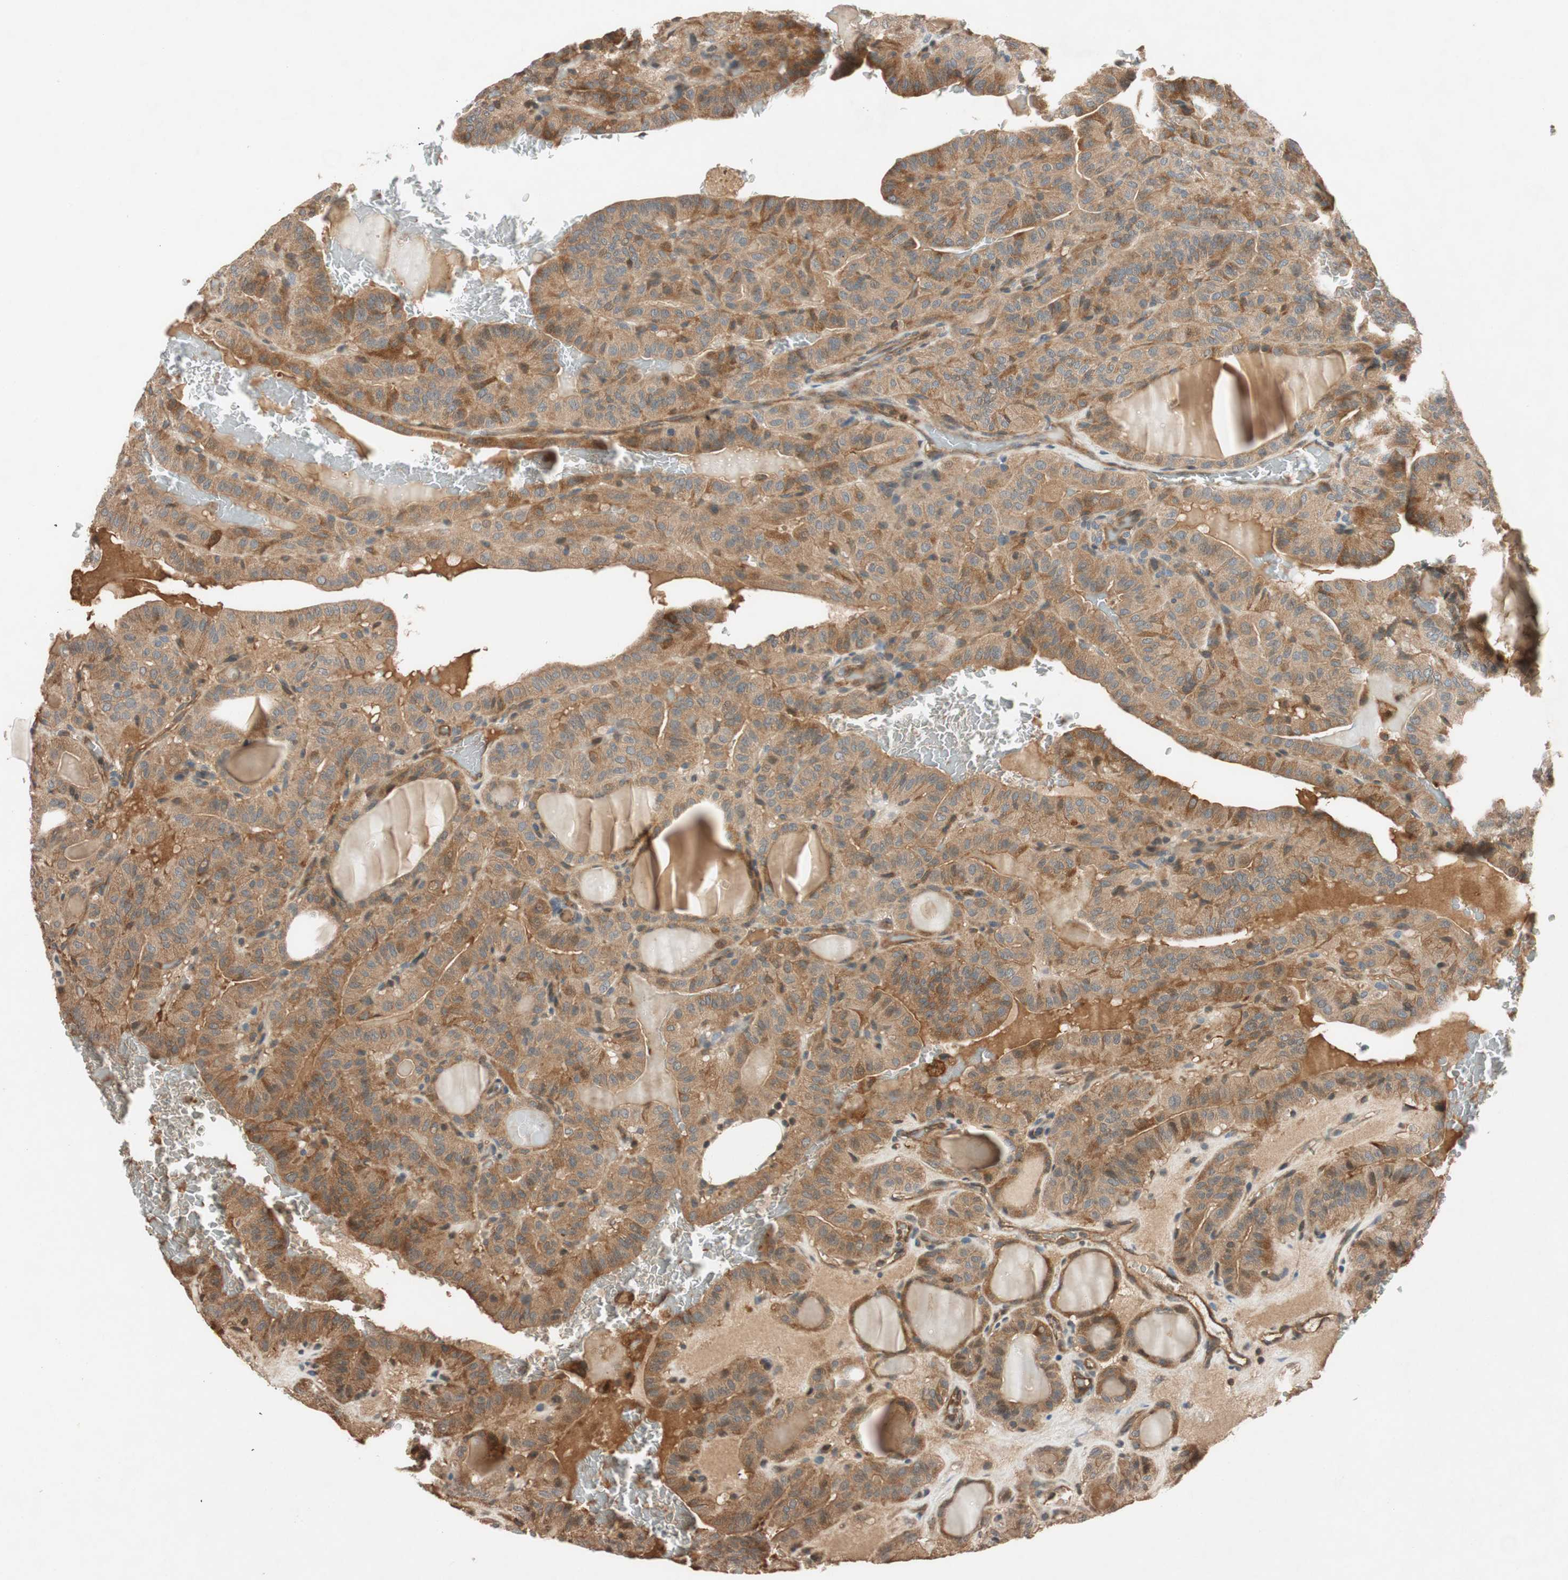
{"staining": {"intensity": "moderate", "quantity": ">75%", "location": "cytoplasmic/membranous"}, "tissue": "thyroid cancer", "cell_type": "Tumor cells", "image_type": "cancer", "snomed": [{"axis": "morphology", "description": "Papillary adenocarcinoma, NOS"}, {"axis": "topography", "description": "Thyroid gland"}], "caption": "Papillary adenocarcinoma (thyroid) stained with immunohistochemistry (IHC) demonstrates moderate cytoplasmic/membranous expression in approximately >75% of tumor cells.", "gene": "GCLM", "patient": {"sex": "male", "age": 77}}